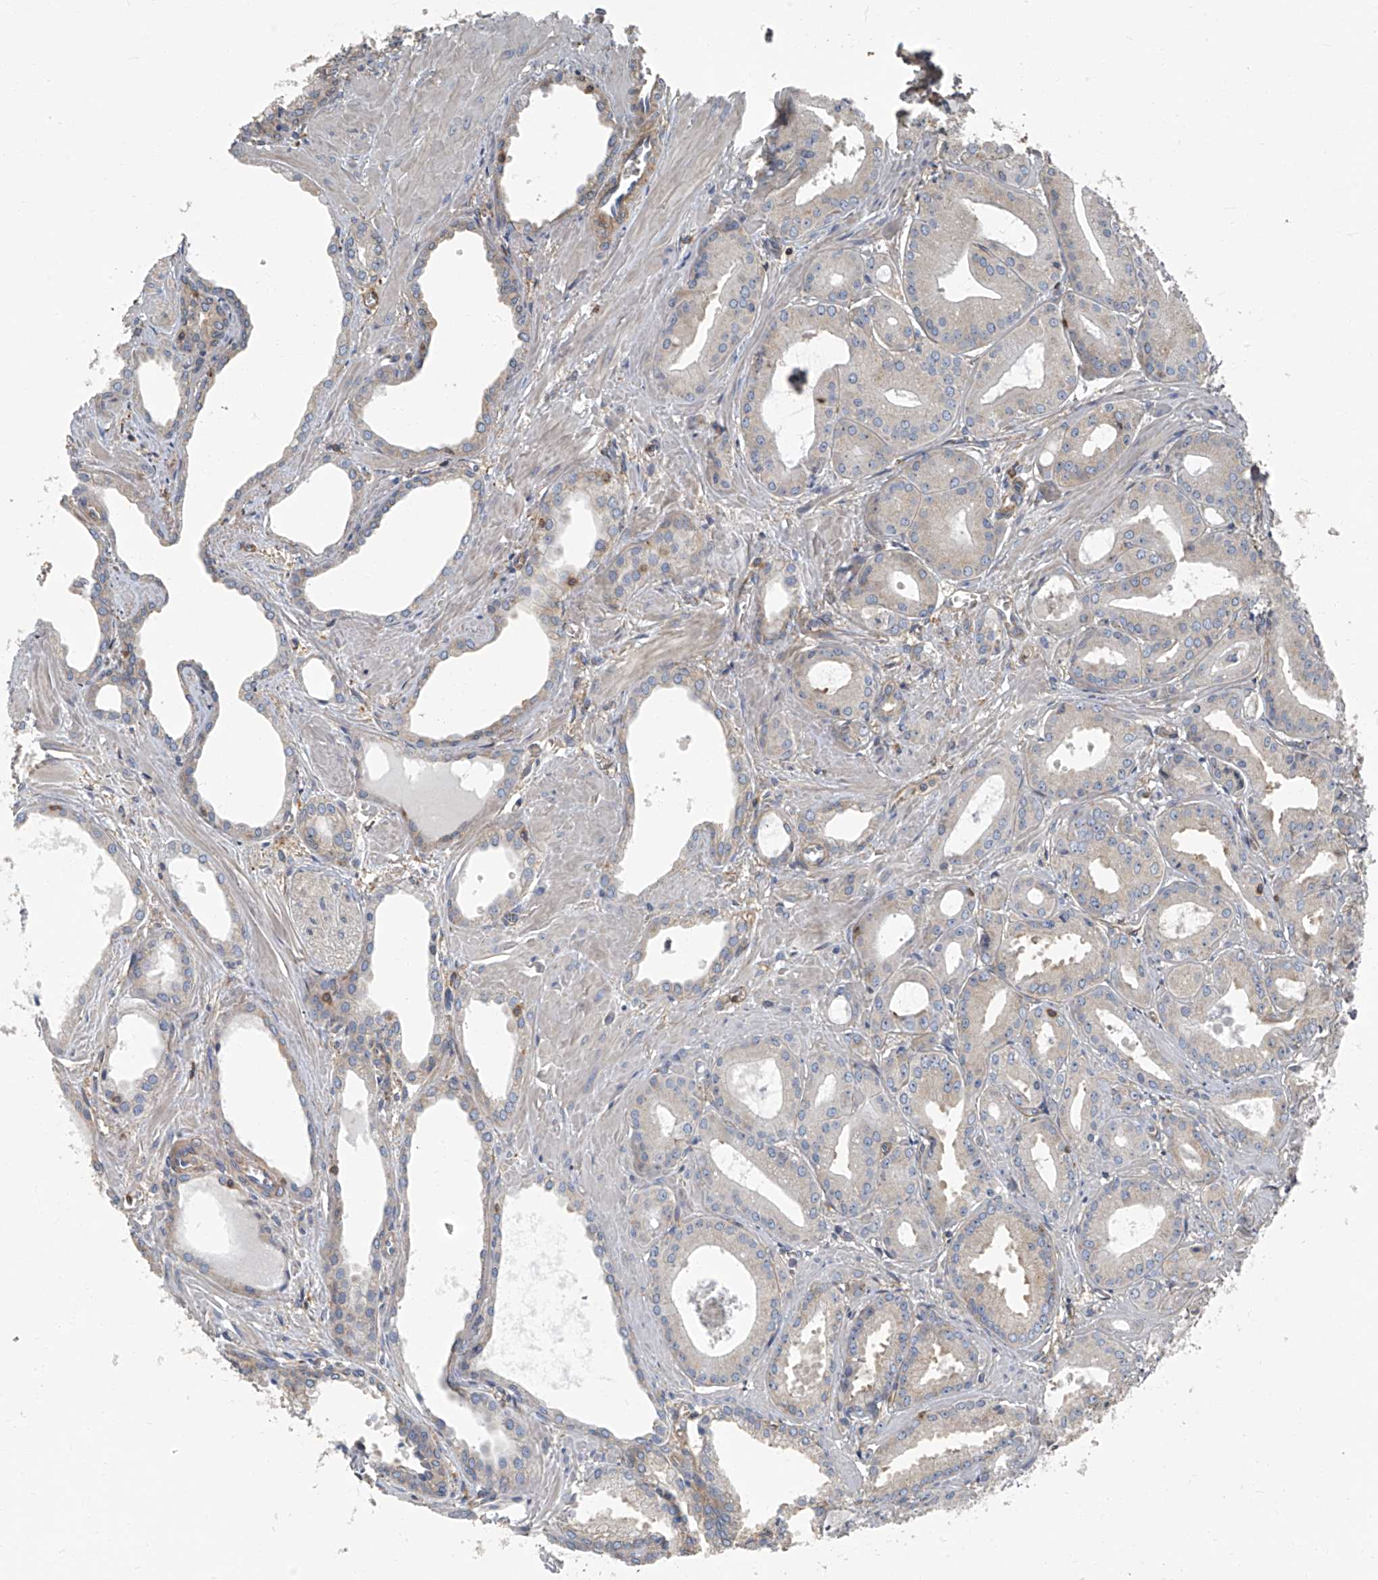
{"staining": {"intensity": "negative", "quantity": "none", "location": "none"}, "tissue": "prostate cancer", "cell_type": "Tumor cells", "image_type": "cancer", "snomed": [{"axis": "morphology", "description": "Adenocarcinoma, Low grade"}, {"axis": "topography", "description": "Prostate"}], "caption": "The photomicrograph demonstrates no significant positivity in tumor cells of prostate cancer. The staining is performed using DAB (3,3'-diaminobenzidine) brown chromogen with nuclei counter-stained in using hematoxylin.", "gene": "SEPTIN7", "patient": {"sex": "male", "age": 67}}